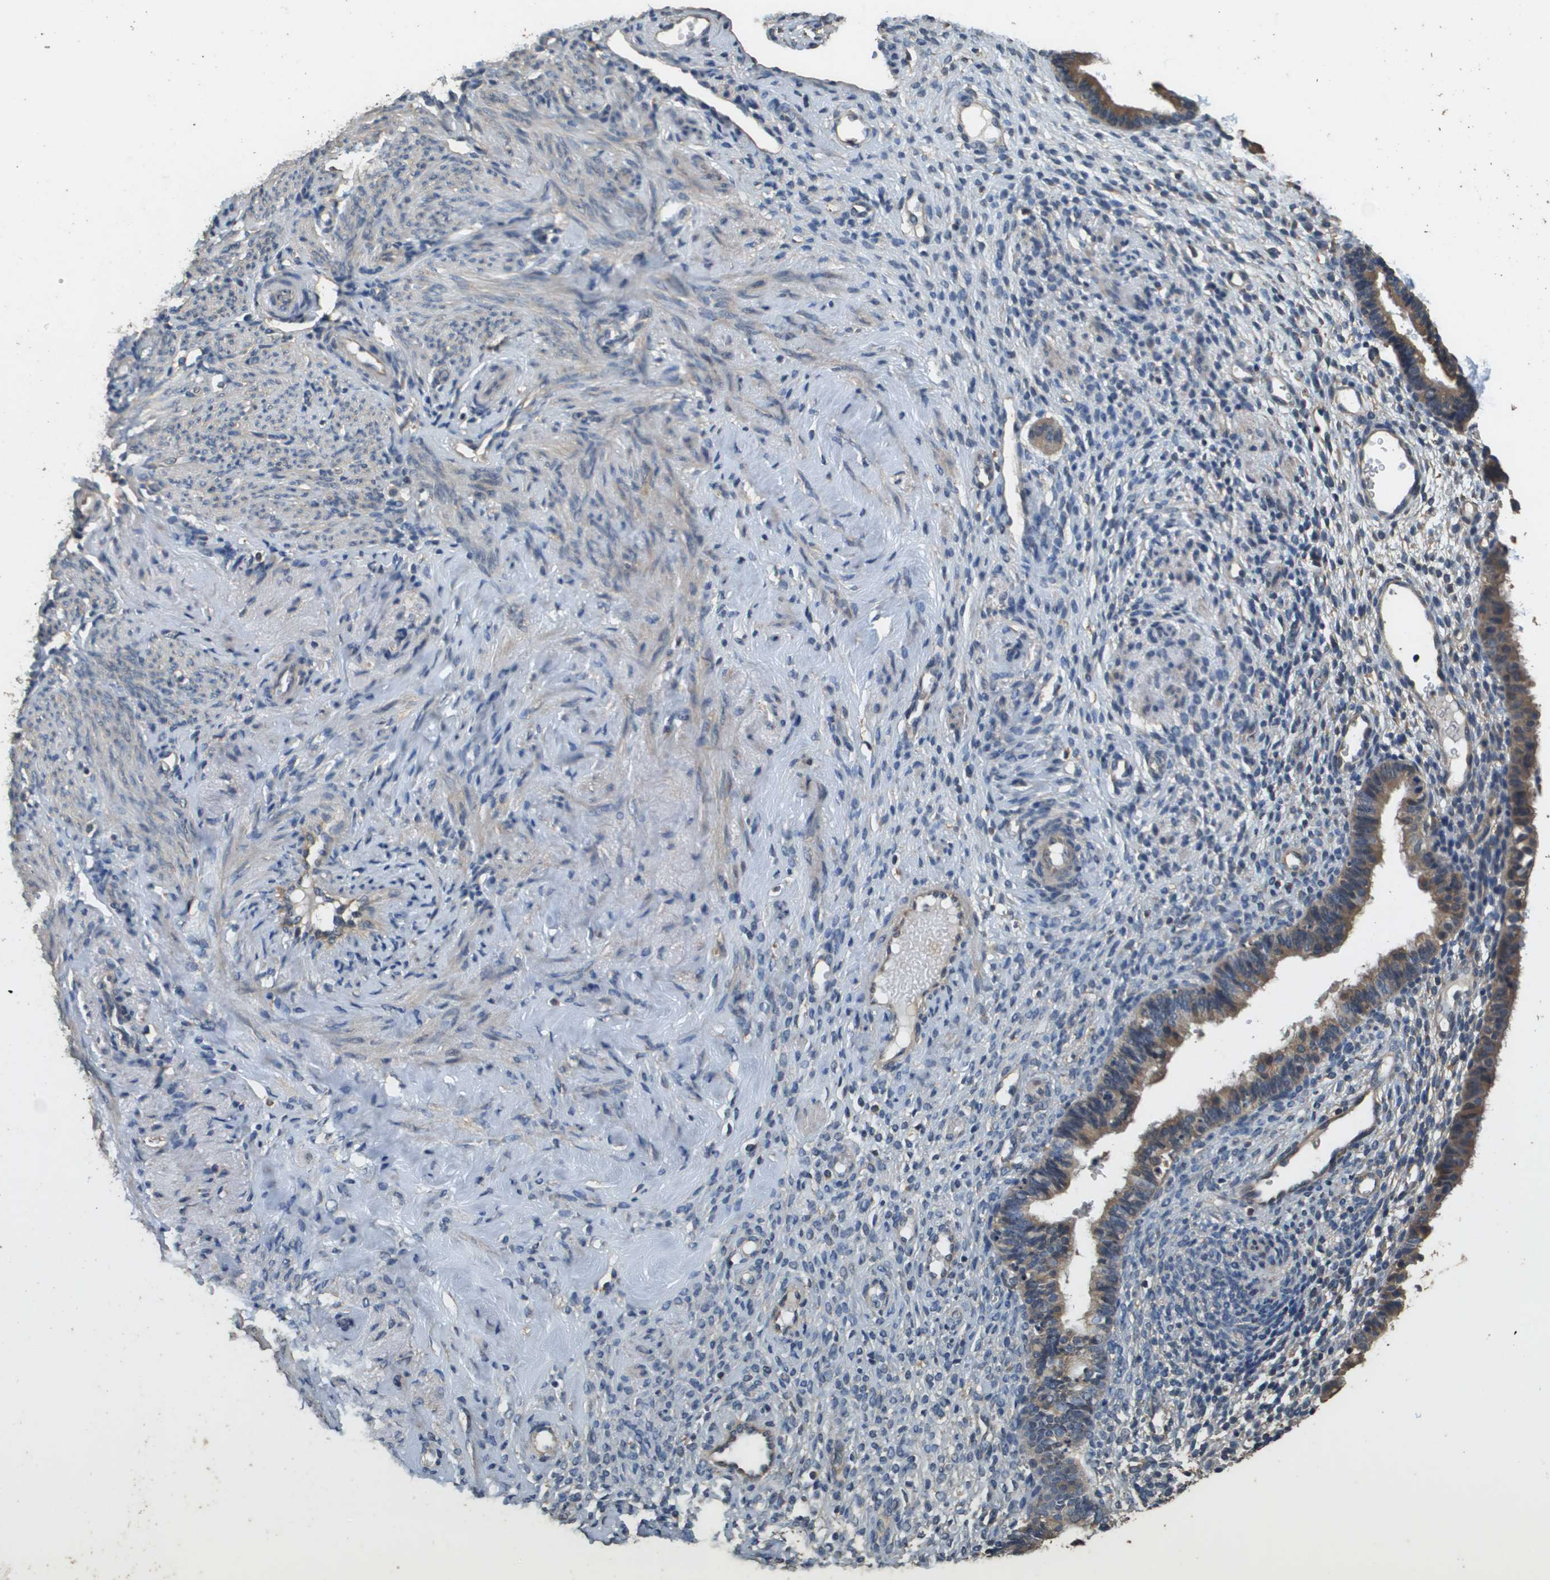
{"staining": {"intensity": "negative", "quantity": "none", "location": "none"}, "tissue": "endometrium", "cell_type": "Cells in endometrial stroma", "image_type": "normal", "snomed": [{"axis": "morphology", "description": "Normal tissue, NOS"}, {"axis": "topography", "description": "Endometrium"}], "caption": "Benign endometrium was stained to show a protein in brown. There is no significant staining in cells in endometrial stroma.", "gene": "RAB6B", "patient": {"sex": "female", "age": 61}}